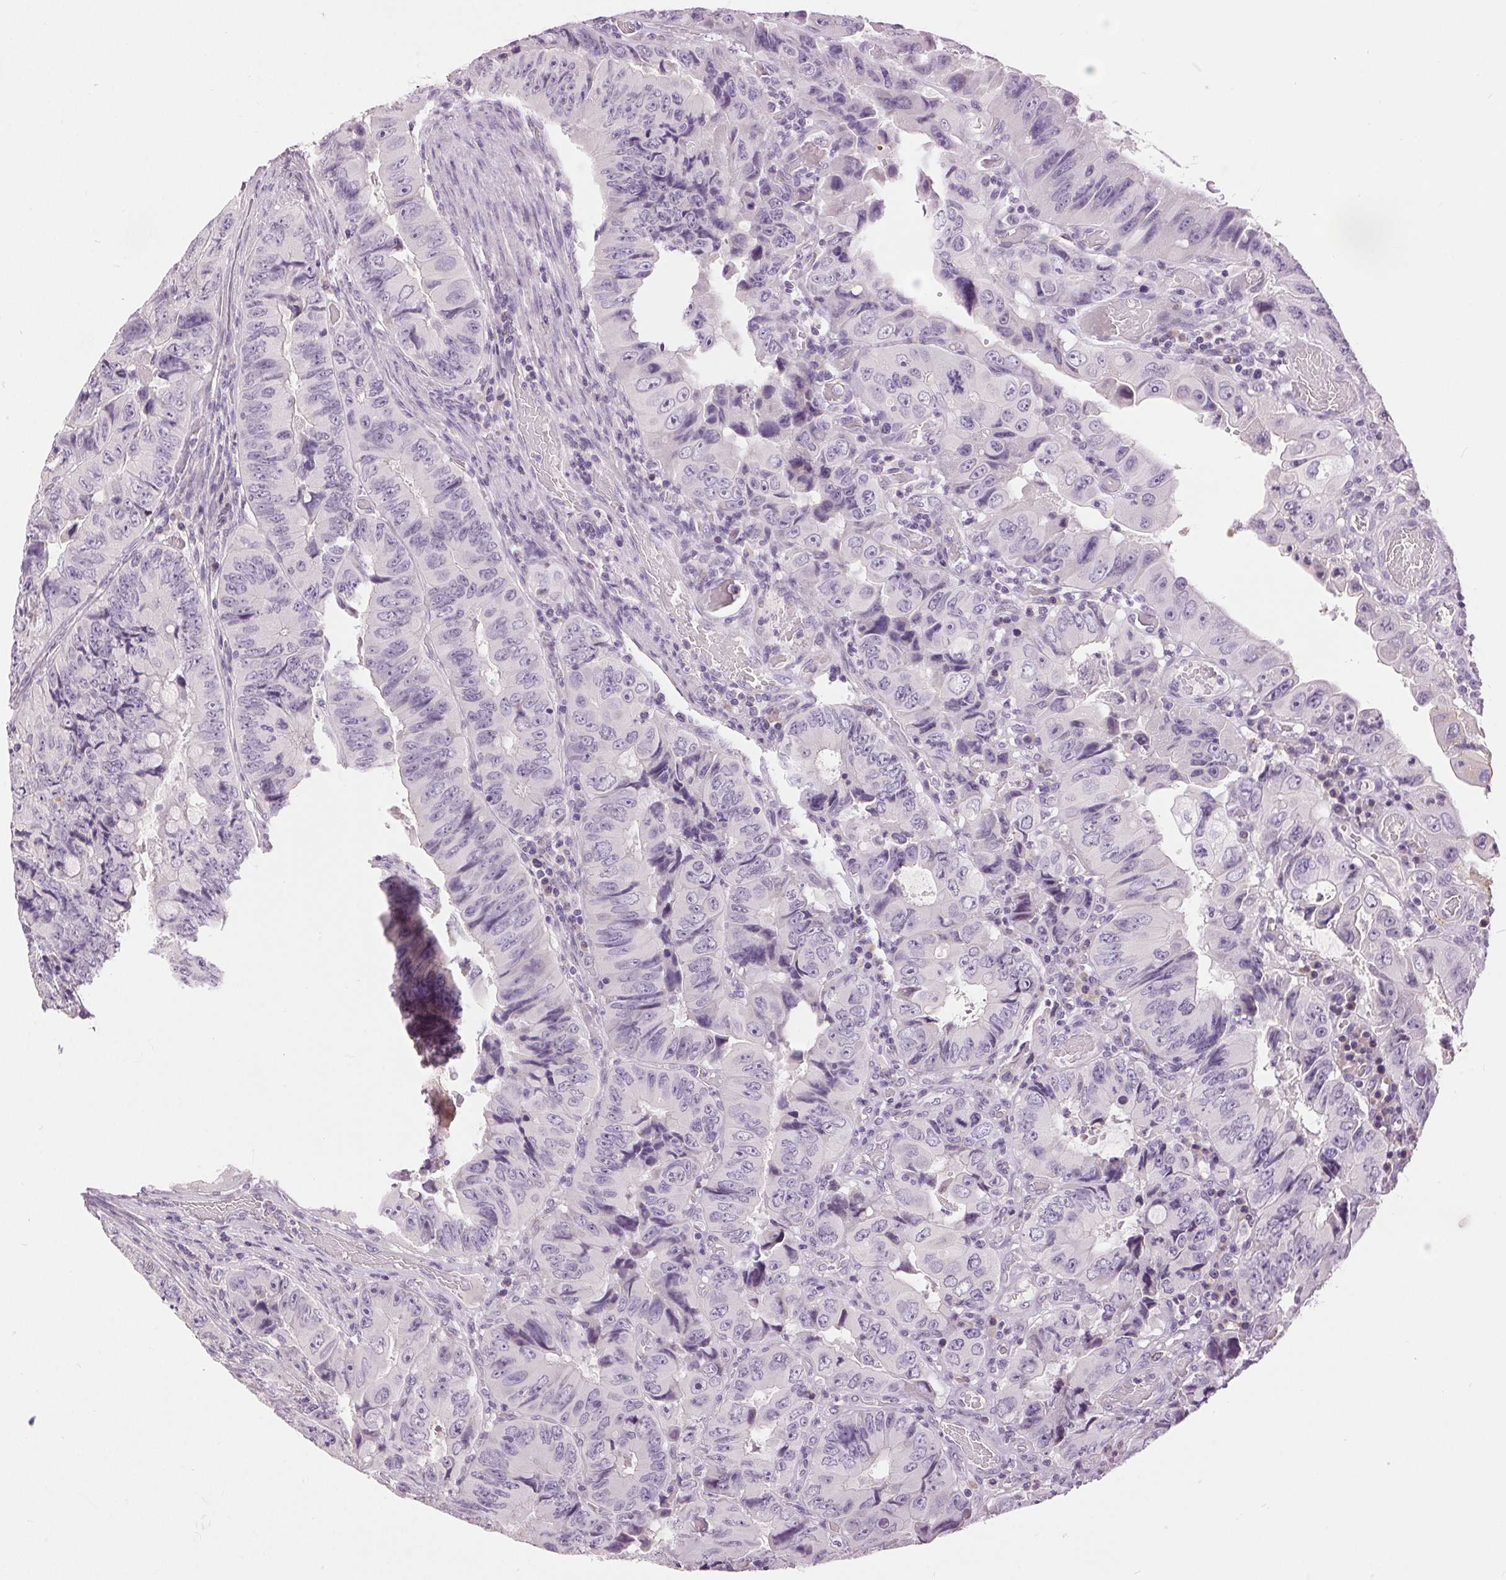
{"staining": {"intensity": "negative", "quantity": "none", "location": "none"}, "tissue": "colorectal cancer", "cell_type": "Tumor cells", "image_type": "cancer", "snomed": [{"axis": "morphology", "description": "Adenocarcinoma, NOS"}, {"axis": "topography", "description": "Colon"}], "caption": "The immunohistochemistry histopathology image has no significant expression in tumor cells of colorectal cancer (adenocarcinoma) tissue. Nuclei are stained in blue.", "gene": "DSG3", "patient": {"sex": "female", "age": 84}}